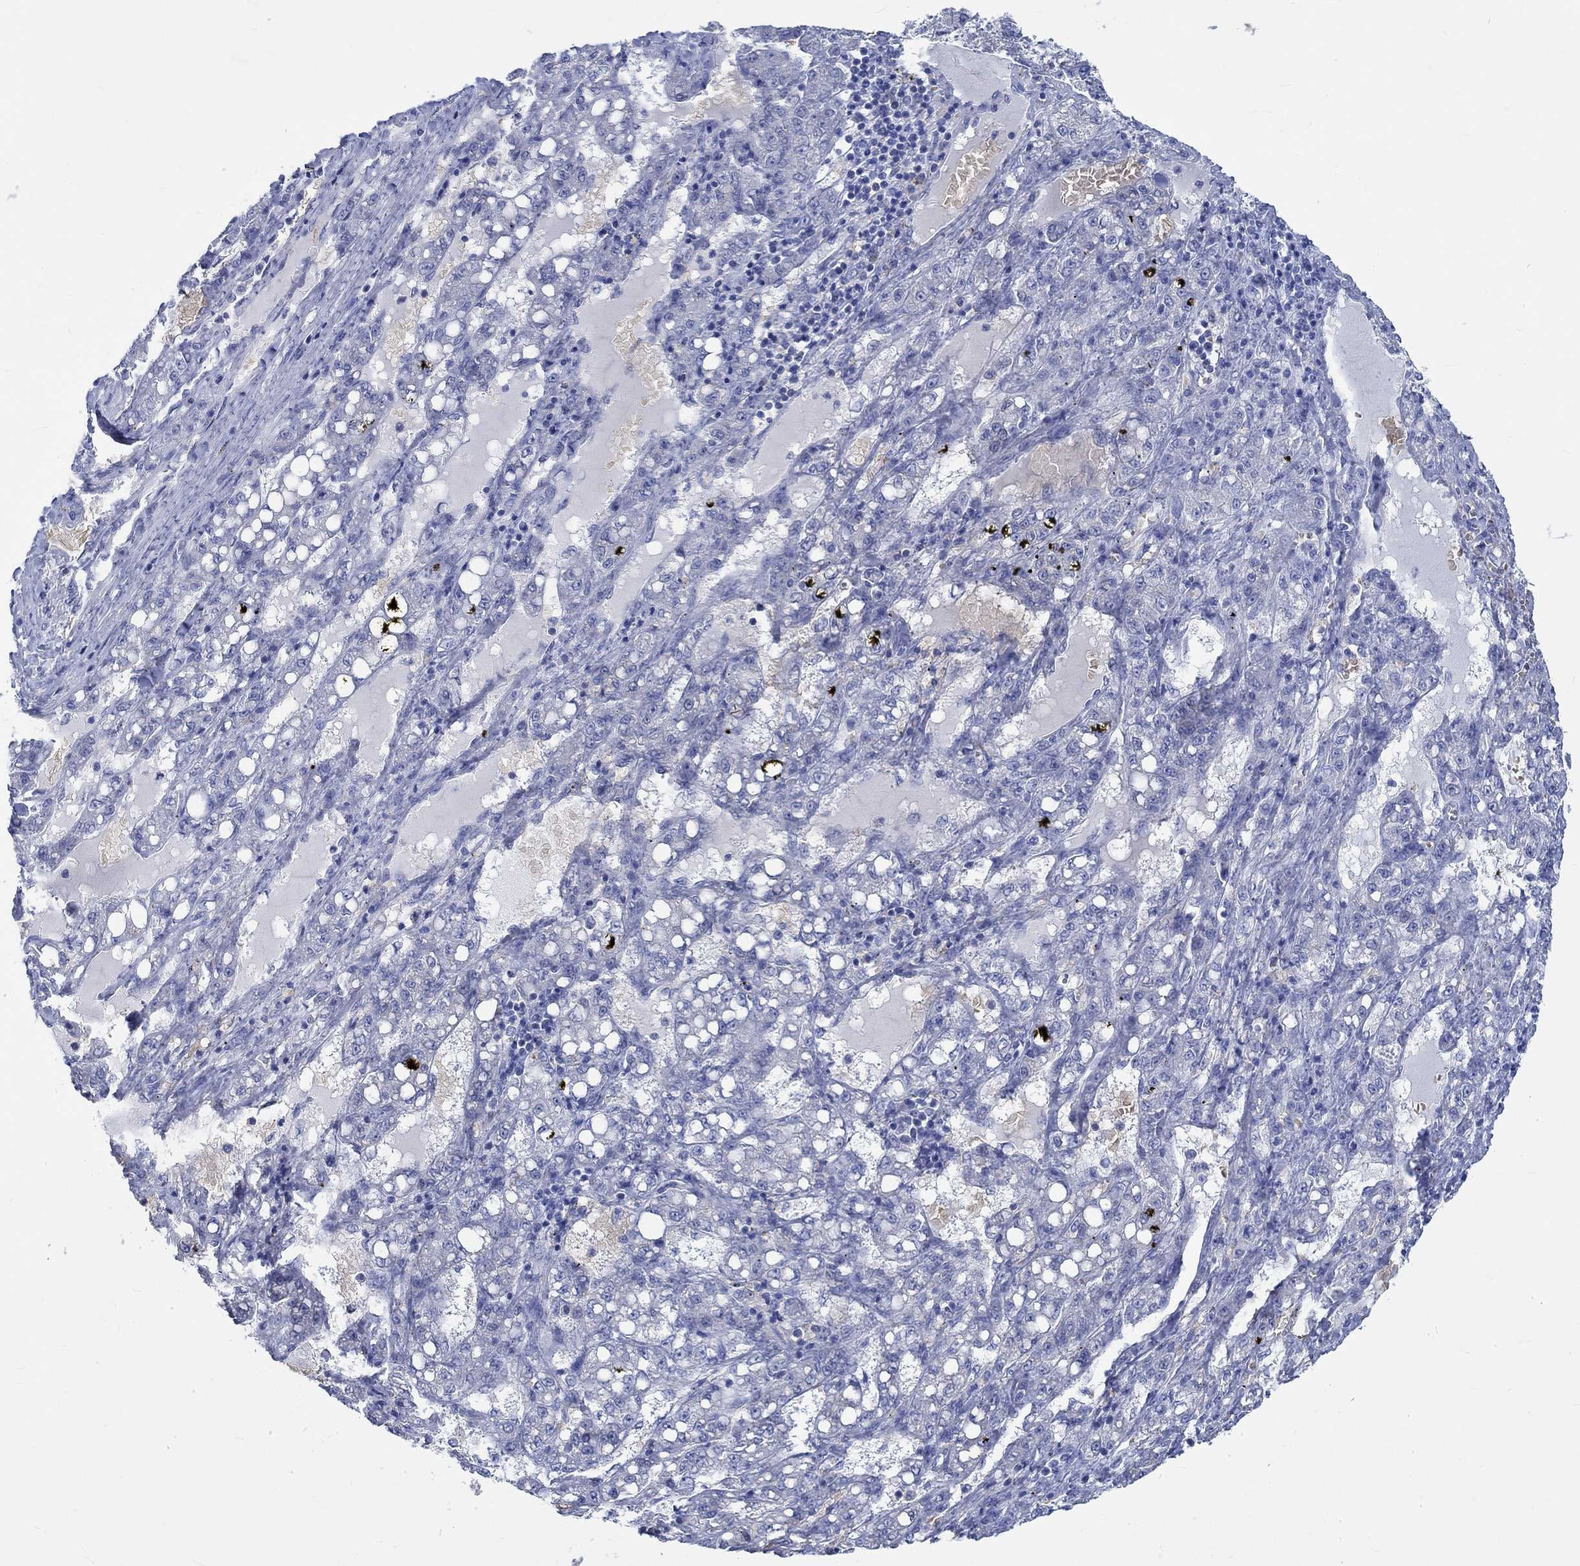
{"staining": {"intensity": "negative", "quantity": "none", "location": "none"}, "tissue": "liver cancer", "cell_type": "Tumor cells", "image_type": "cancer", "snomed": [{"axis": "morphology", "description": "Carcinoma, Hepatocellular, NOS"}, {"axis": "topography", "description": "Liver"}], "caption": "High magnification brightfield microscopy of liver hepatocellular carcinoma stained with DAB (3,3'-diaminobenzidine) (brown) and counterstained with hematoxylin (blue): tumor cells show no significant expression. Nuclei are stained in blue.", "gene": "KCNA1", "patient": {"sex": "female", "age": 65}}